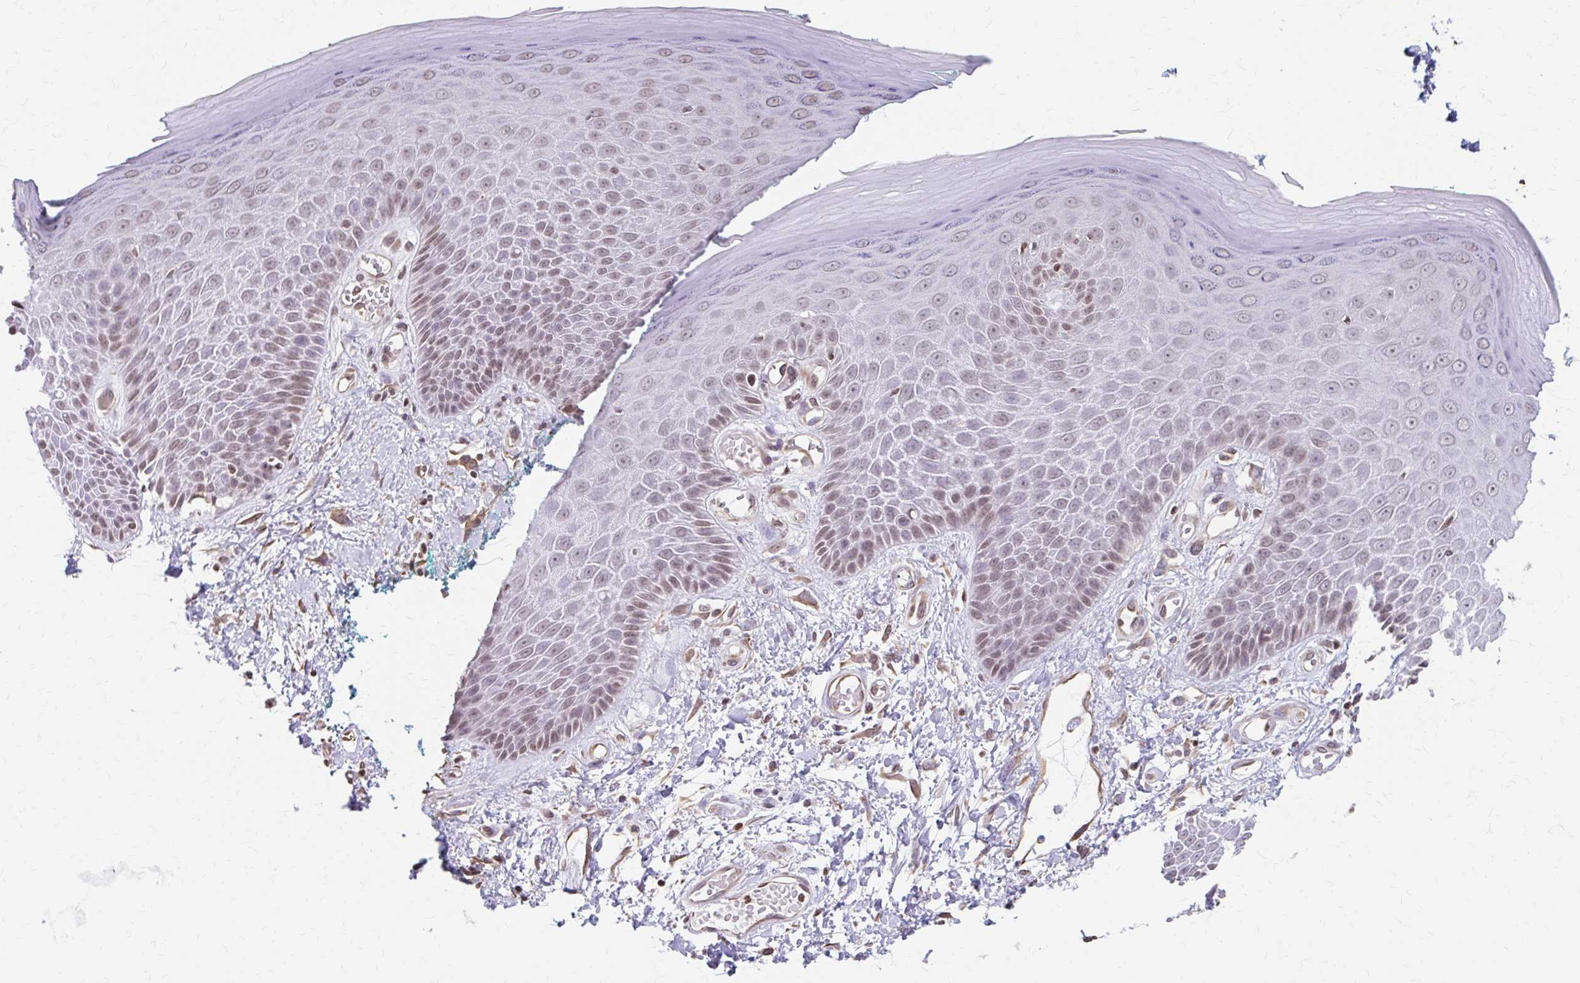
{"staining": {"intensity": "moderate", "quantity": "25%-75%", "location": "nuclear"}, "tissue": "skin", "cell_type": "Epidermal cells", "image_type": "normal", "snomed": [{"axis": "morphology", "description": "Normal tissue, NOS"}, {"axis": "topography", "description": "Anal"}, {"axis": "topography", "description": "Peripheral nerve tissue"}], "caption": "Skin stained for a protein (brown) displays moderate nuclear positive staining in about 25%-75% of epidermal cells.", "gene": "ORC3", "patient": {"sex": "male", "age": 78}}